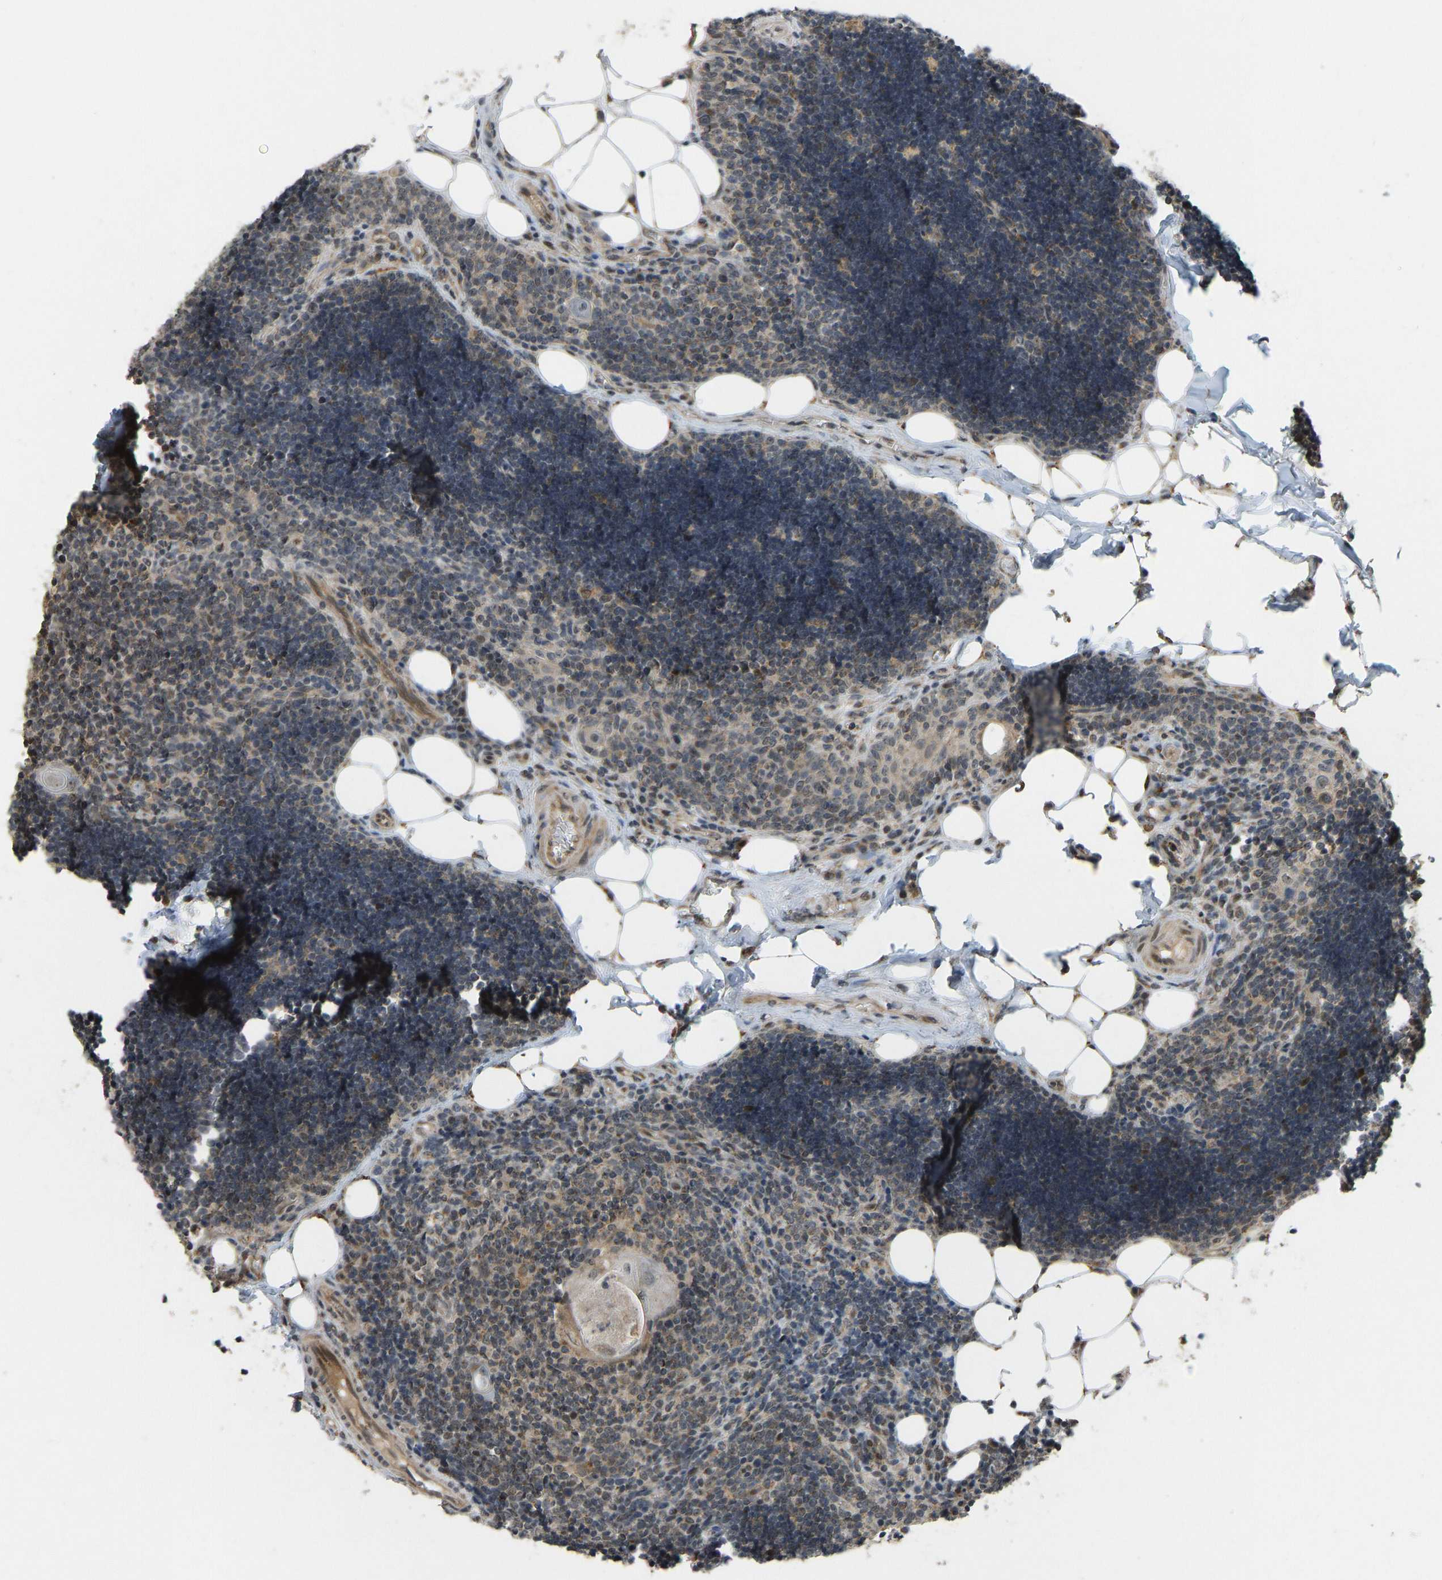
{"staining": {"intensity": "weak", "quantity": ">75%", "location": "cytoplasmic/membranous"}, "tissue": "lymph node", "cell_type": "Germinal center cells", "image_type": "normal", "snomed": [{"axis": "morphology", "description": "Normal tissue, NOS"}, {"axis": "topography", "description": "Lymph node"}], "caption": "Protein staining of unremarkable lymph node displays weak cytoplasmic/membranous staining in approximately >75% of germinal center cells.", "gene": "ACADS", "patient": {"sex": "male", "age": 33}}